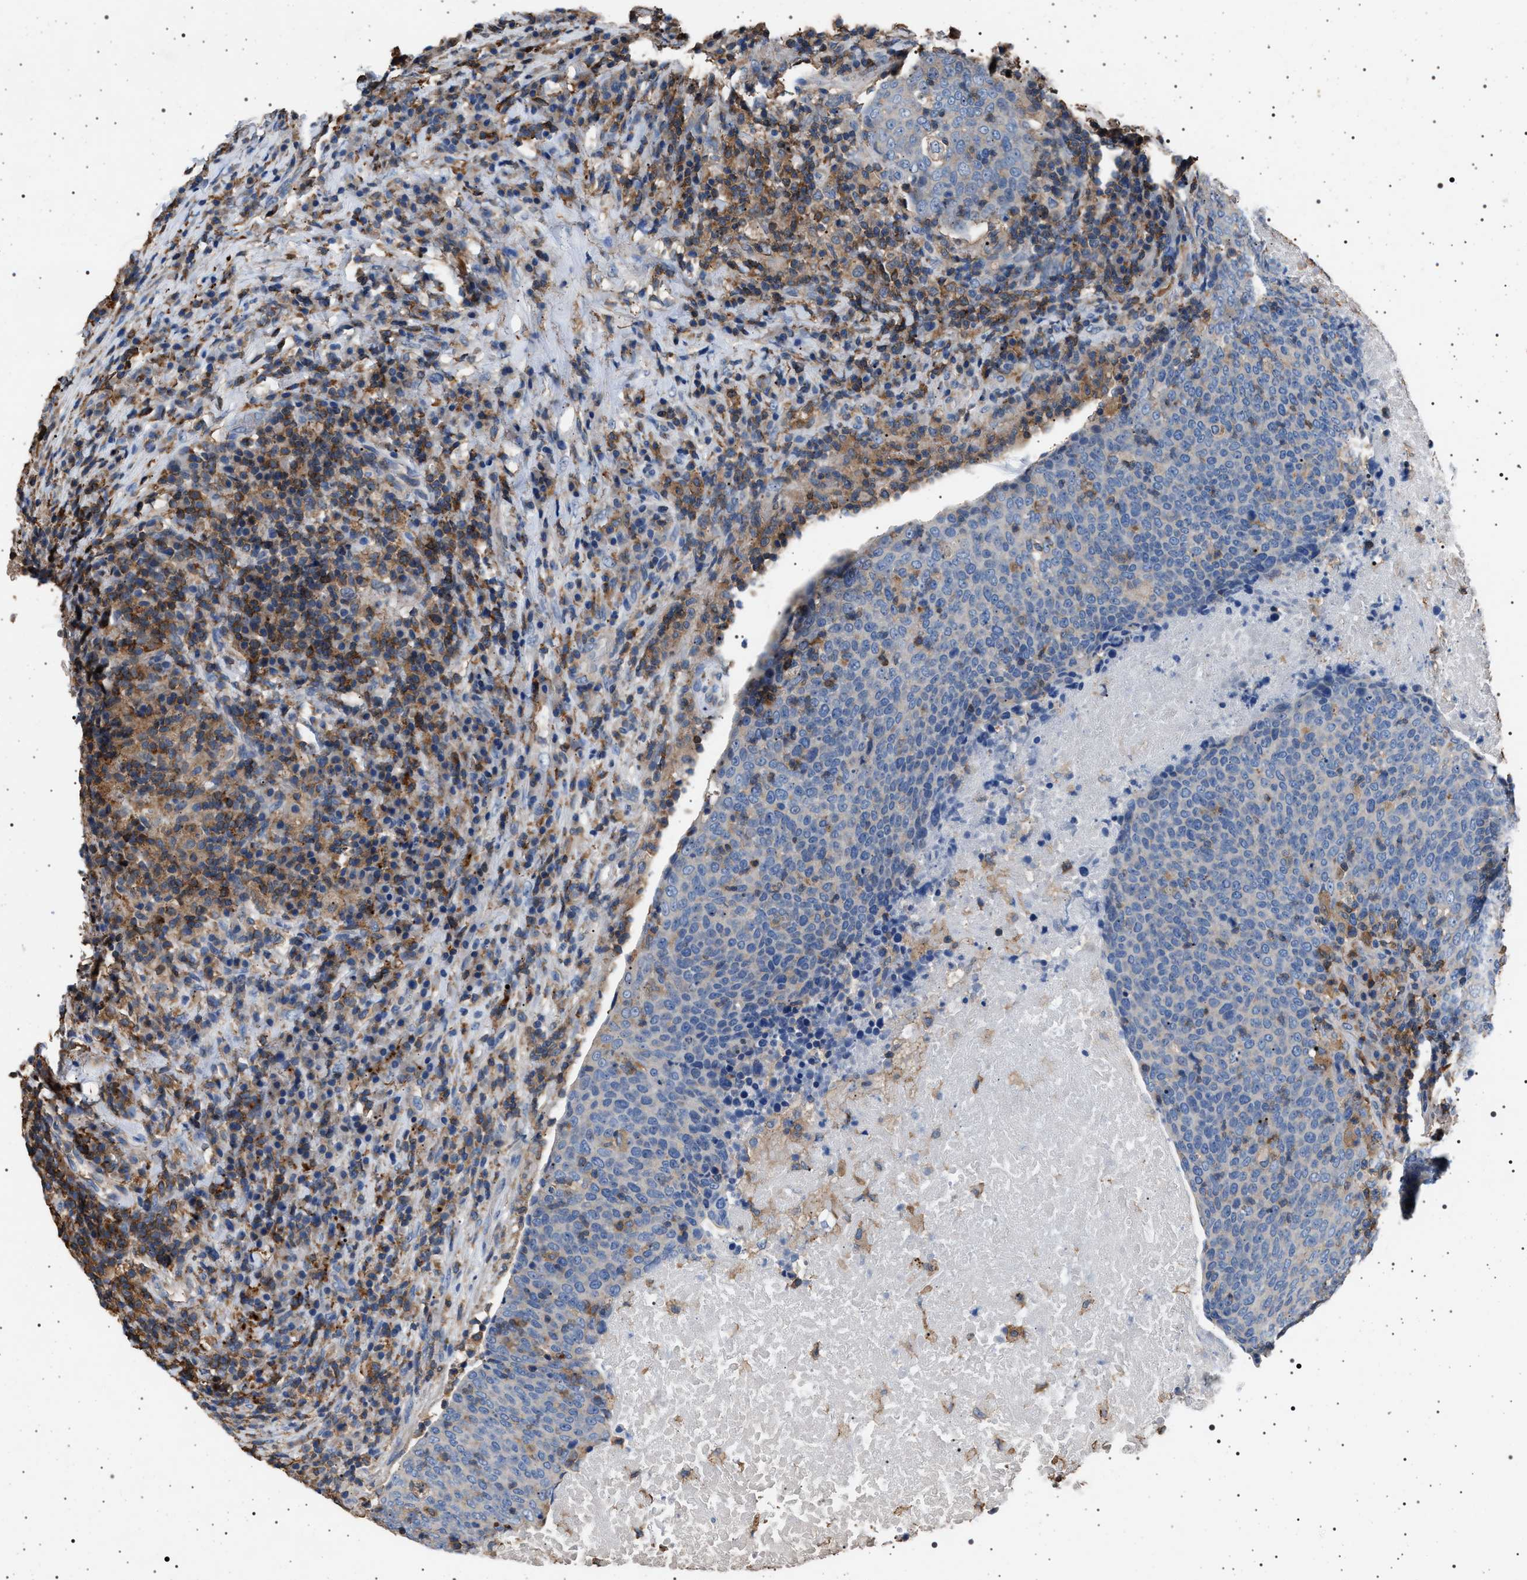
{"staining": {"intensity": "negative", "quantity": "none", "location": "none"}, "tissue": "head and neck cancer", "cell_type": "Tumor cells", "image_type": "cancer", "snomed": [{"axis": "morphology", "description": "Squamous cell carcinoma, NOS"}, {"axis": "morphology", "description": "Squamous cell carcinoma, metastatic, NOS"}, {"axis": "topography", "description": "Lymph node"}, {"axis": "topography", "description": "Head-Neck"}], "caption": "This histopathology image is of head and neck cancer (metastatic squamous cell carcinoma) stained with immunohistochemistry (IHC) to label a protein in brown with the nuclei are counter-stained blue. There is no staining in tumor cells. (DAB (3,3'-diaminobenzidine) immunohistochemistry (IHC) visualized using brightfield microscopy, high magnification).", "gene": "SMAP2", "patient": {"sex": "male", "age": 62}}